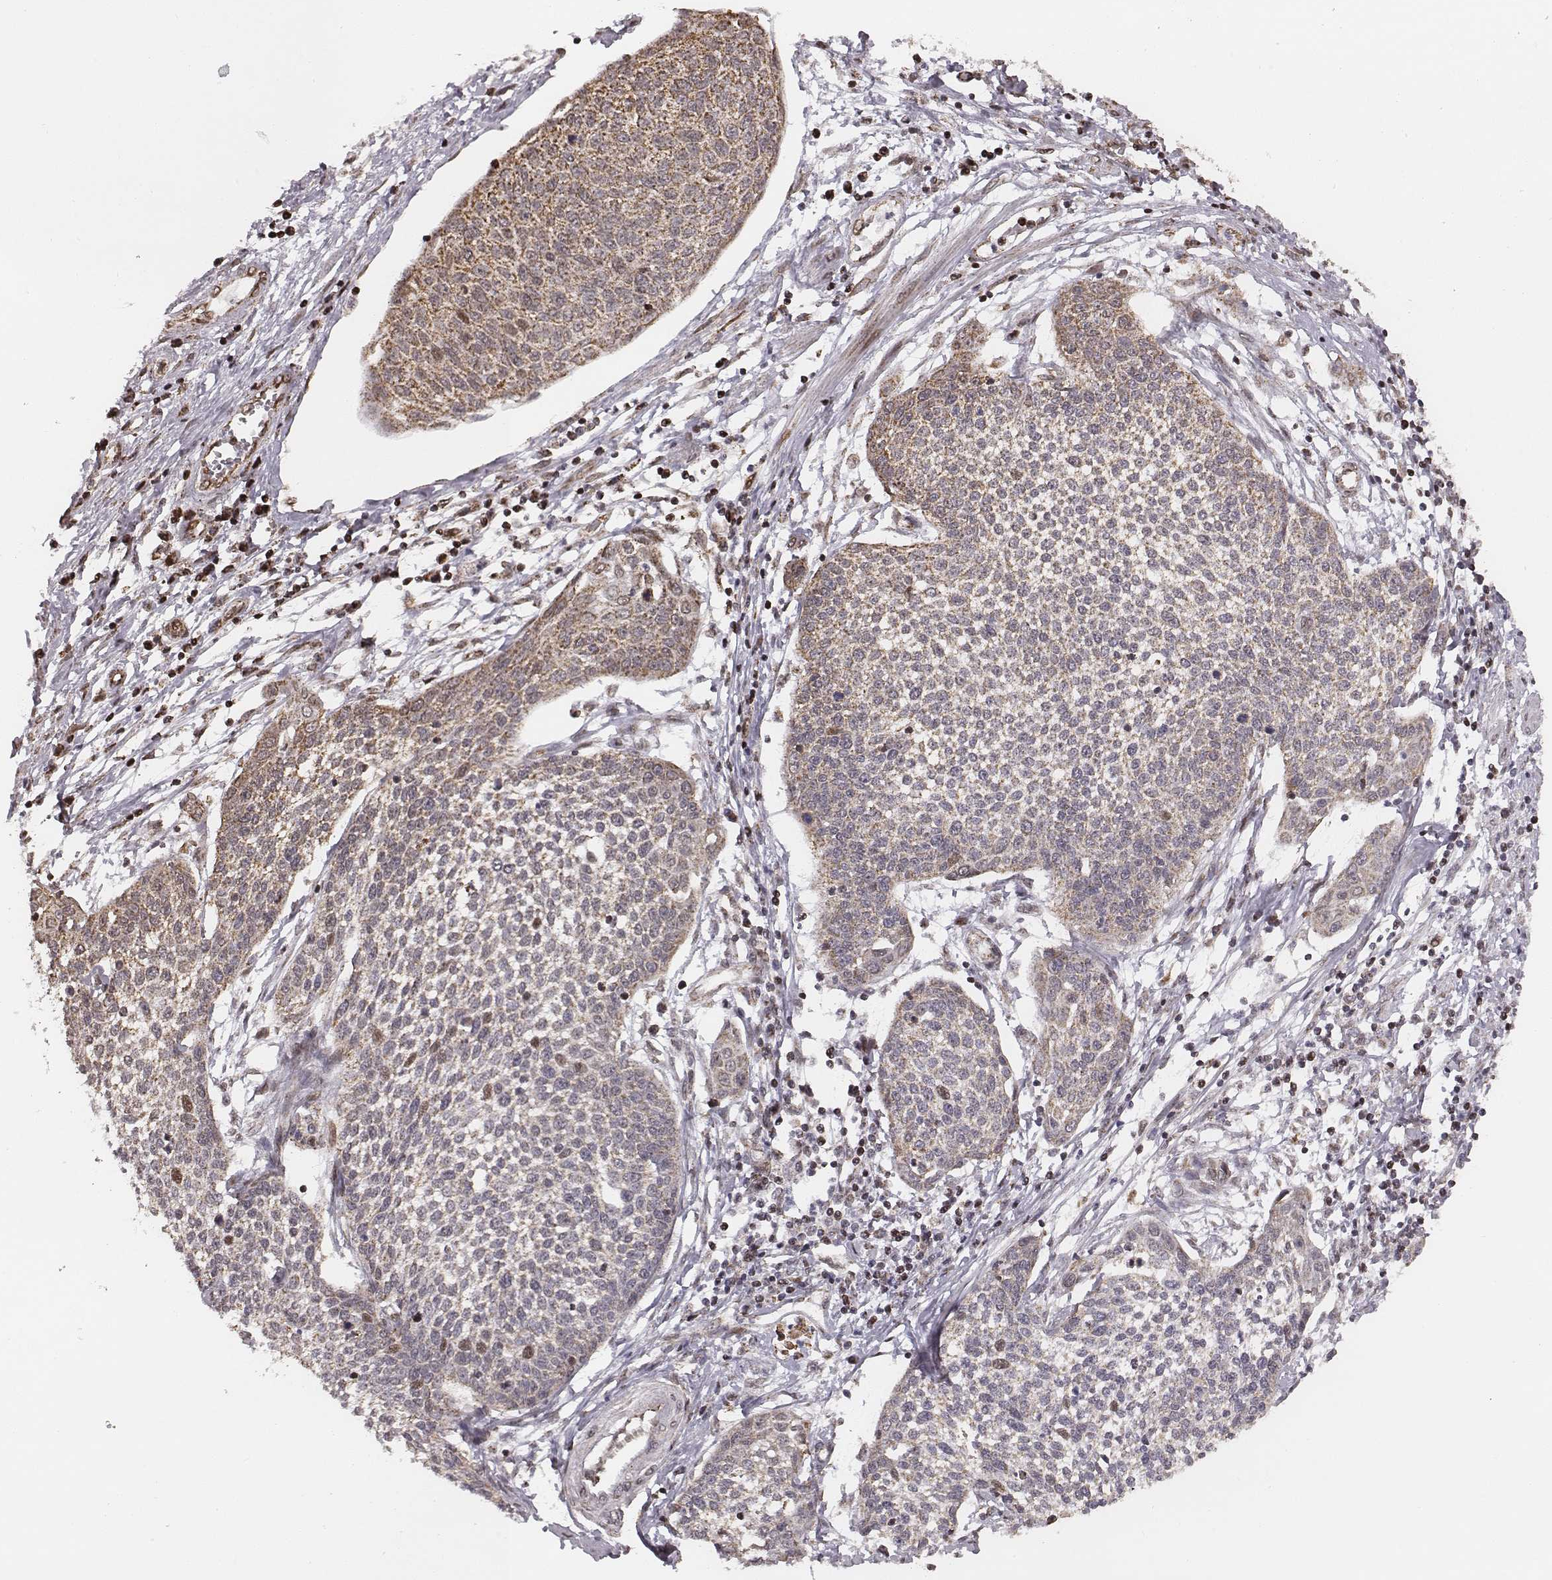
{"staining": {"intensity": "moderate", "quantity": ">75%", "location": "cytoplasmic/membranous"}, "tissue": "cervical cancer", "cell_type": "Tumor cells", "image_type": "cancer", "snomed": [{"axis": "morphology", "description": "Squamous cell carcinoma, NOS"}, {"axis": "topography", "description": "Cervix"}], "caption": "The image shows immunohistochemical staining of cervical cancer (squamous cell carcinoma). There is moderate cytoplasmic/membranous positivity is identified in about >75% of tumor cells.", "gene": "ACOT2", "patient": {"sex": "female", "age": 34}}